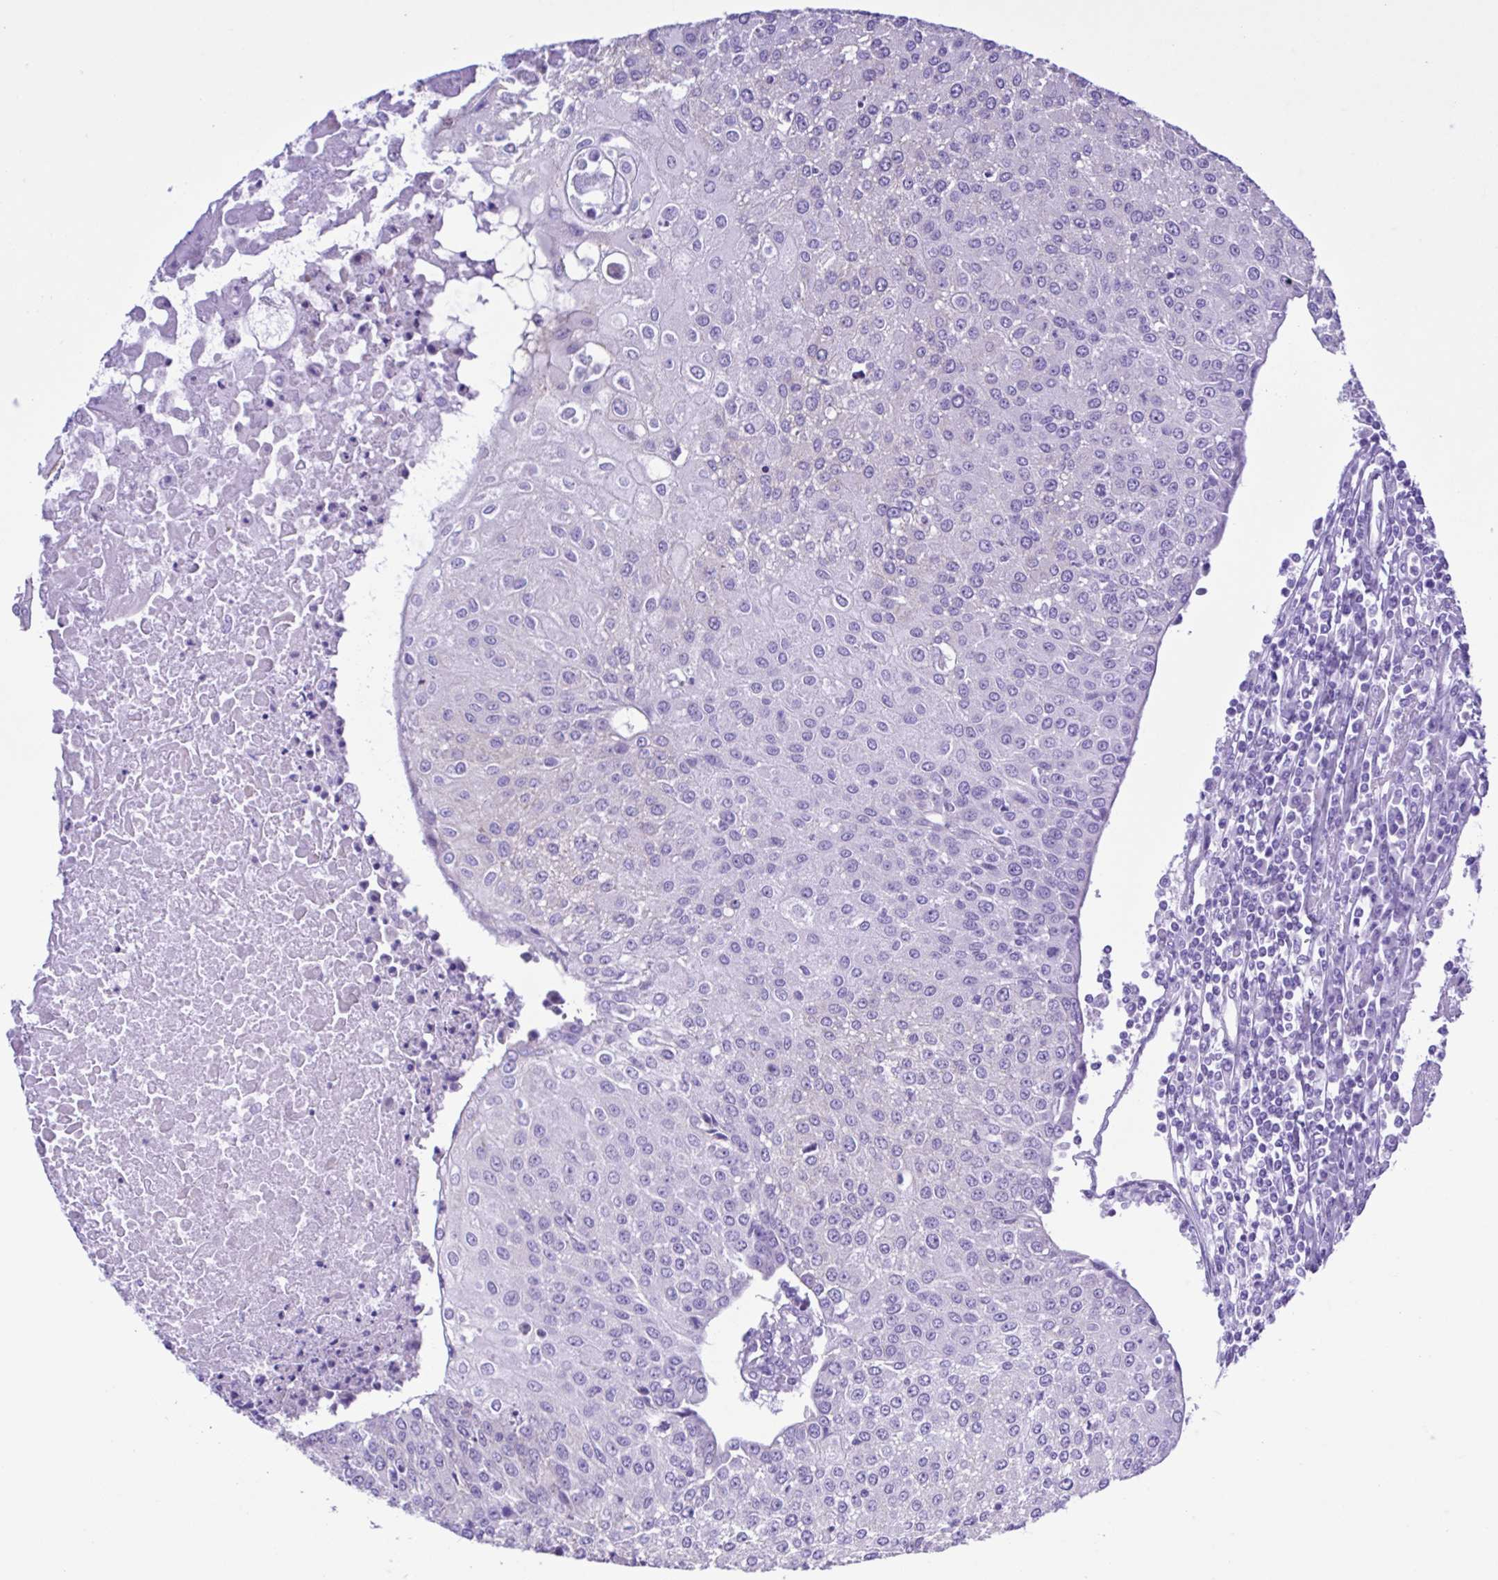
{"staining": {"intensity": "negative", "quantity": "none", "location": "none"}, "tissue": "urothelial cancer", "cell_type": "Tumor cells", "image_type": "cancer", "snomed": [{"axis": "morphology", "description": "Urothelial carcinoma, High grade"}, {"axis": "topography", "description": "Urinary bladder"}], "caption": "Urothelial cancer was stained to show a protein in brown. There is no significant expression in tumor cells. Brightfield microscopy of immunohistochemistry (IHC) stained with DAB (brown) and hematoxylin (blue), captured at high magnification.", "gene": "CYP11A1", "patient": {"sex": "female", "age": 85}}